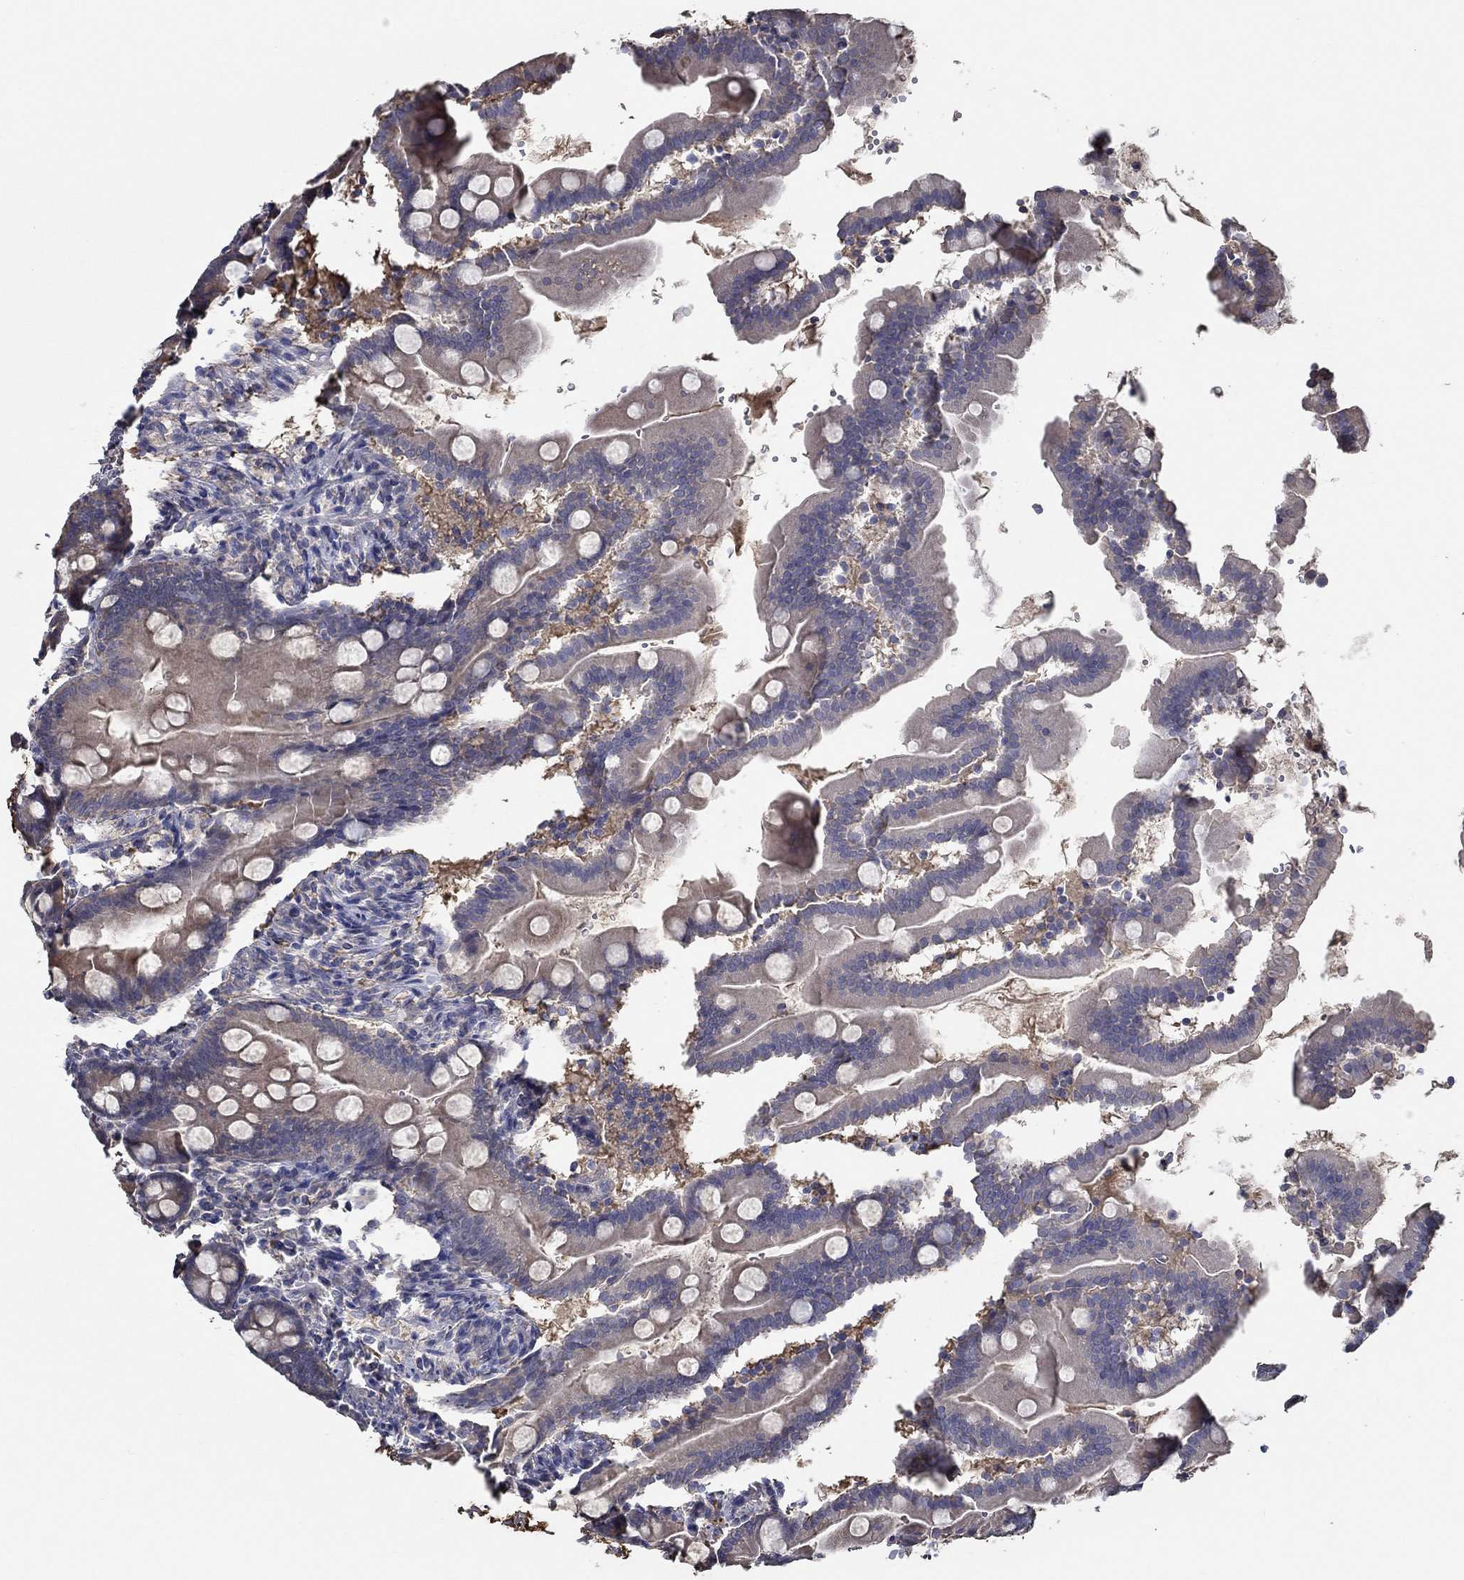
{"staining": {"intensity": "negative", "quantity": "none", "location": "none"}, "tissue": "small intestine", "cell_type": "Glandular cells", "image_type": "normal", "snomed": [{"axis": "morphology", "description": "Normal tissue, NOS"}, {"axis": "topography", "description": "Small intestine"}], "caption": "The histopathology image demonstrates no significant expression in glandular cells of small intestine.", "gene": "IL10", "patient": {"sex": "female", "age": 44}}